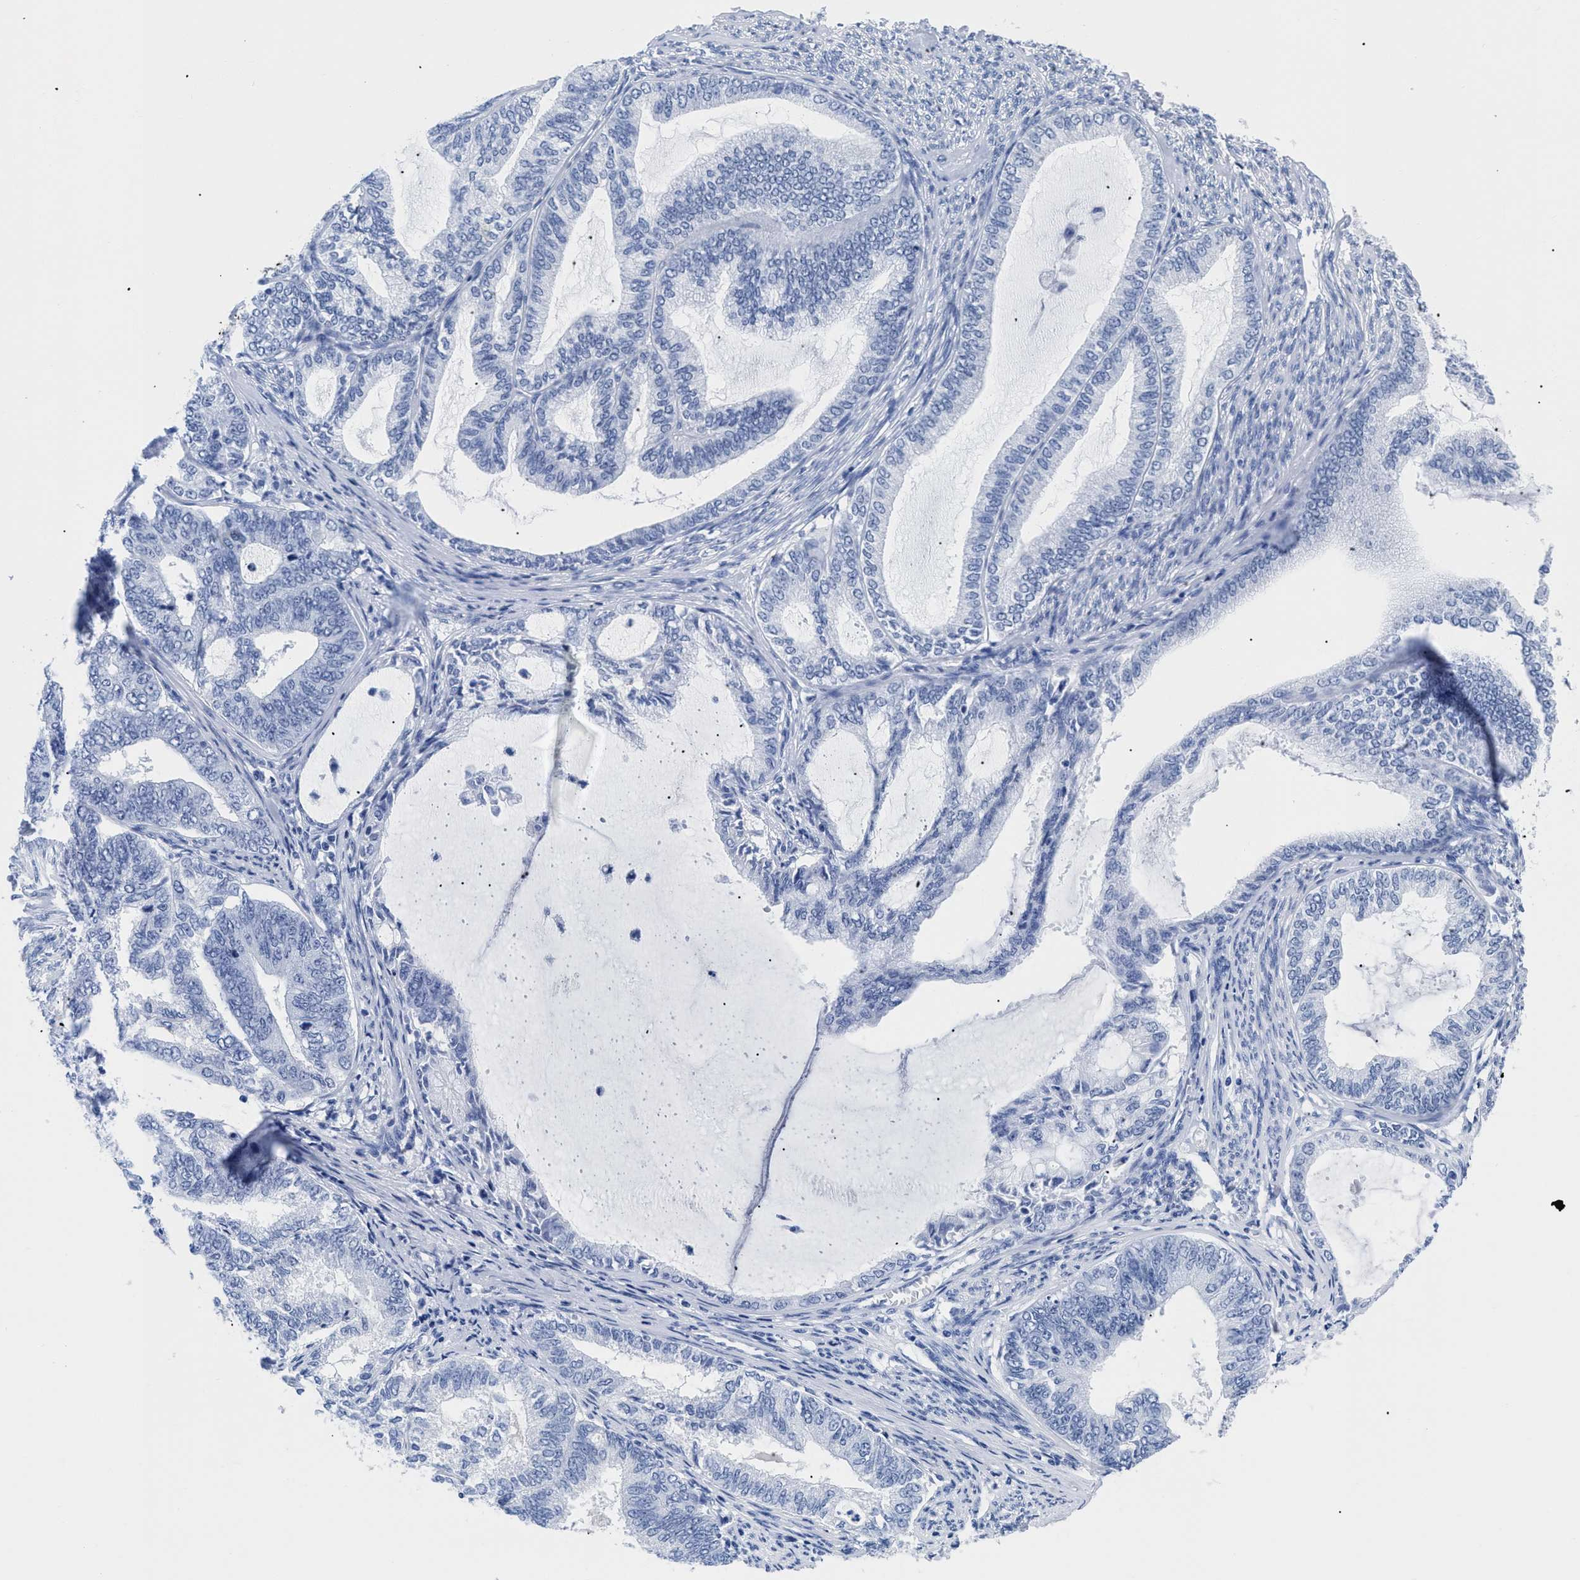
{"staining": {"intensity": "negative", "quantity": "none", "location": "none"}, "tissue": "endometrial cancer", "cell_type": "Tumor cells", "image_type": "cancer", "snomed": [{"axis": "morphology", "description": "Adenocarcinoma, NOS"}, {"axis": "topography", "description": "Endometrium"}], "caption": "This is an immunohistochemistry micrograph of human endometrial adenocarcinoma. There is no positivity in tumor cells.", "gene": "TREML1", "patient": {"sex": "female", "age": 86}}